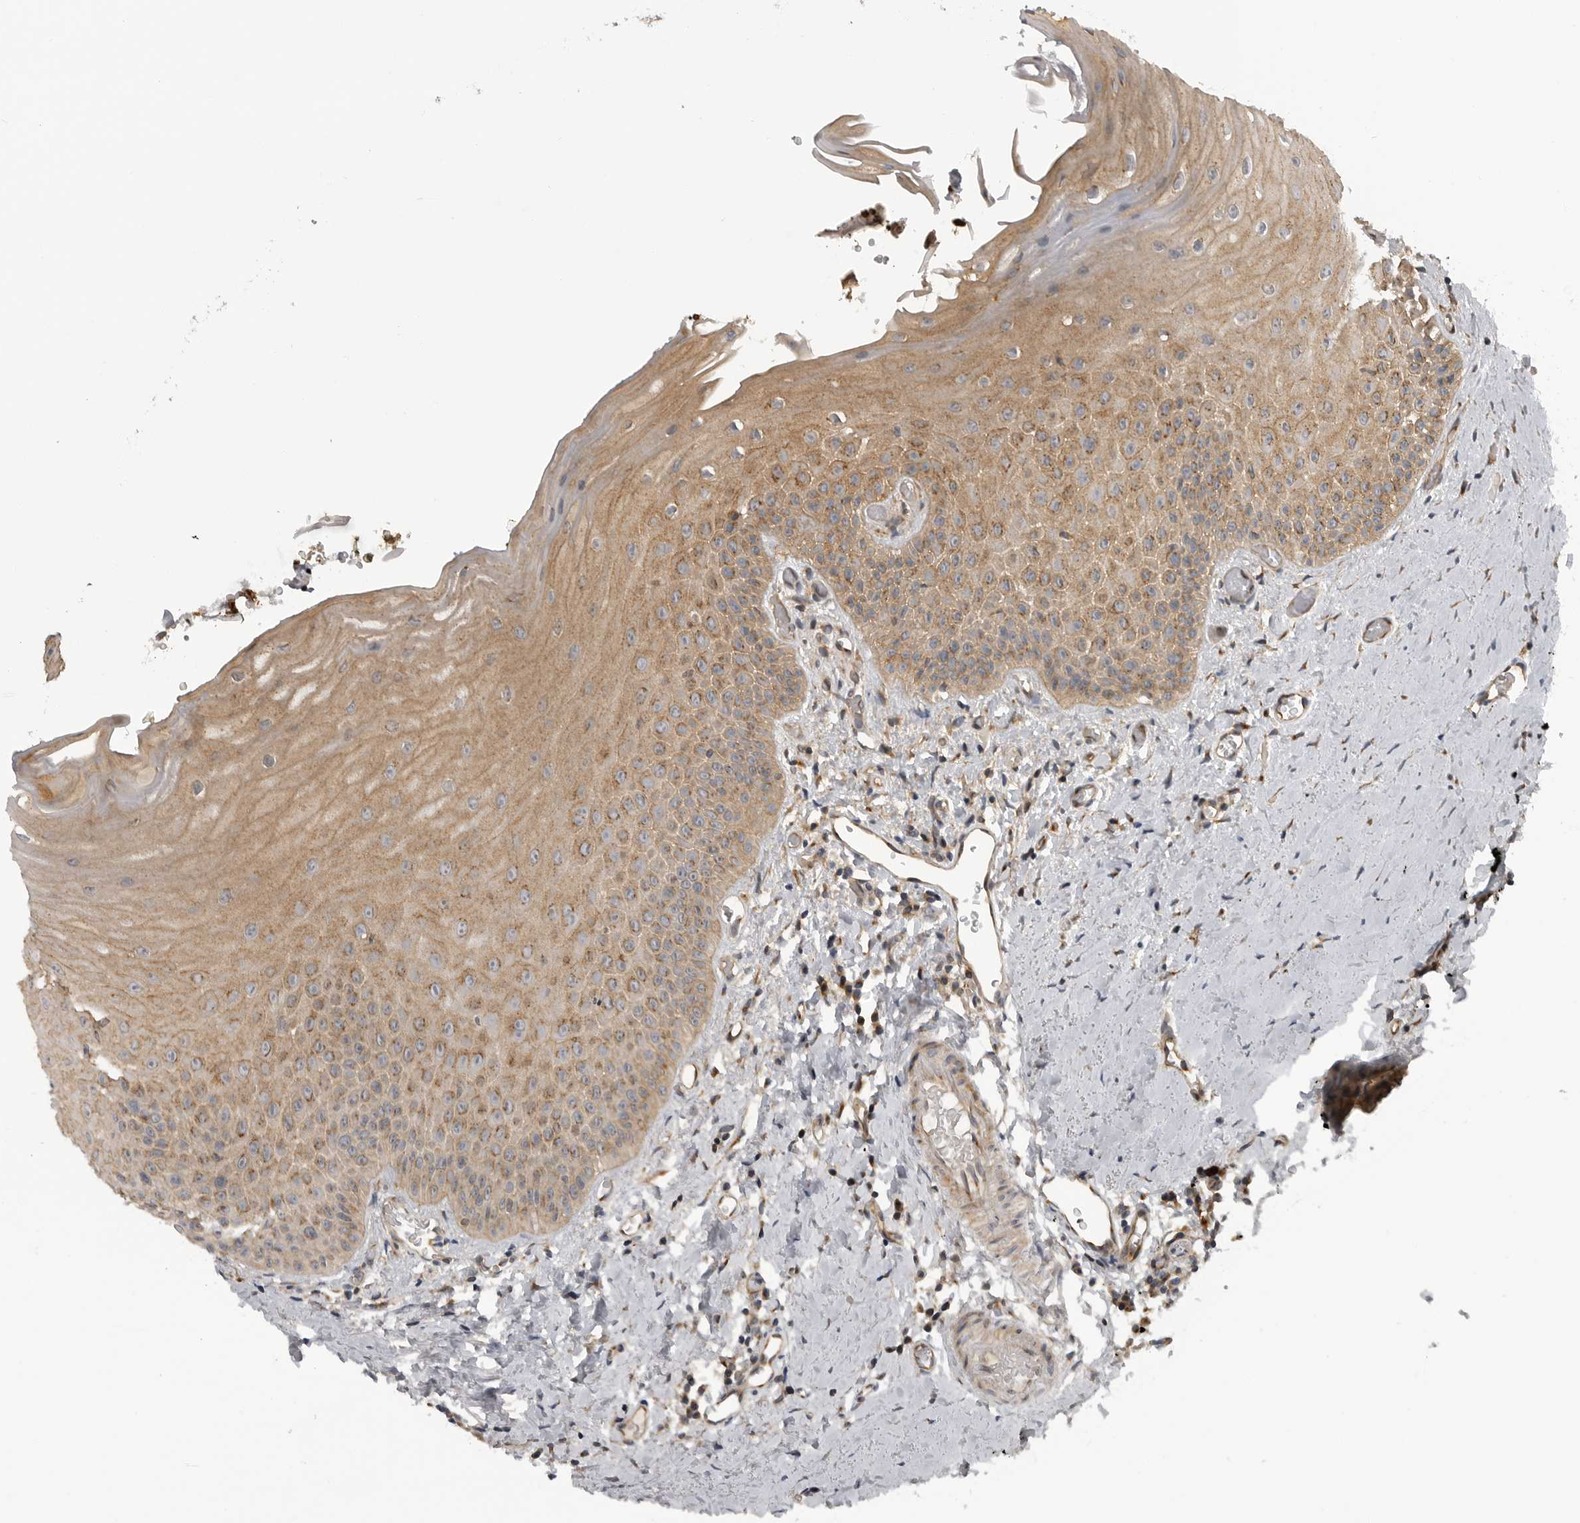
{"staining": {"intensity": "moderate", "quantity": ">75%", "location": "cytoplasmic/membranous"}, "tissue": "oral mucosa", "cell_type": "Squamous epithelial cells", "image_type": "normal", "snomed": [{"axis": "morphology", "description": "Normal tissue, NOS"}, {"axis": "topography", "description": "Oral tissue"}], "caption": "This image exhibits immunohistochemistry (IHC) staining of benign oral mucosa, with medium moderate cytoplasmic/membranous positivity in approximately >75% of squamous epithelial cells.", "gene": "LRRC45", "patient": {"sex": "male", "age": 66}}